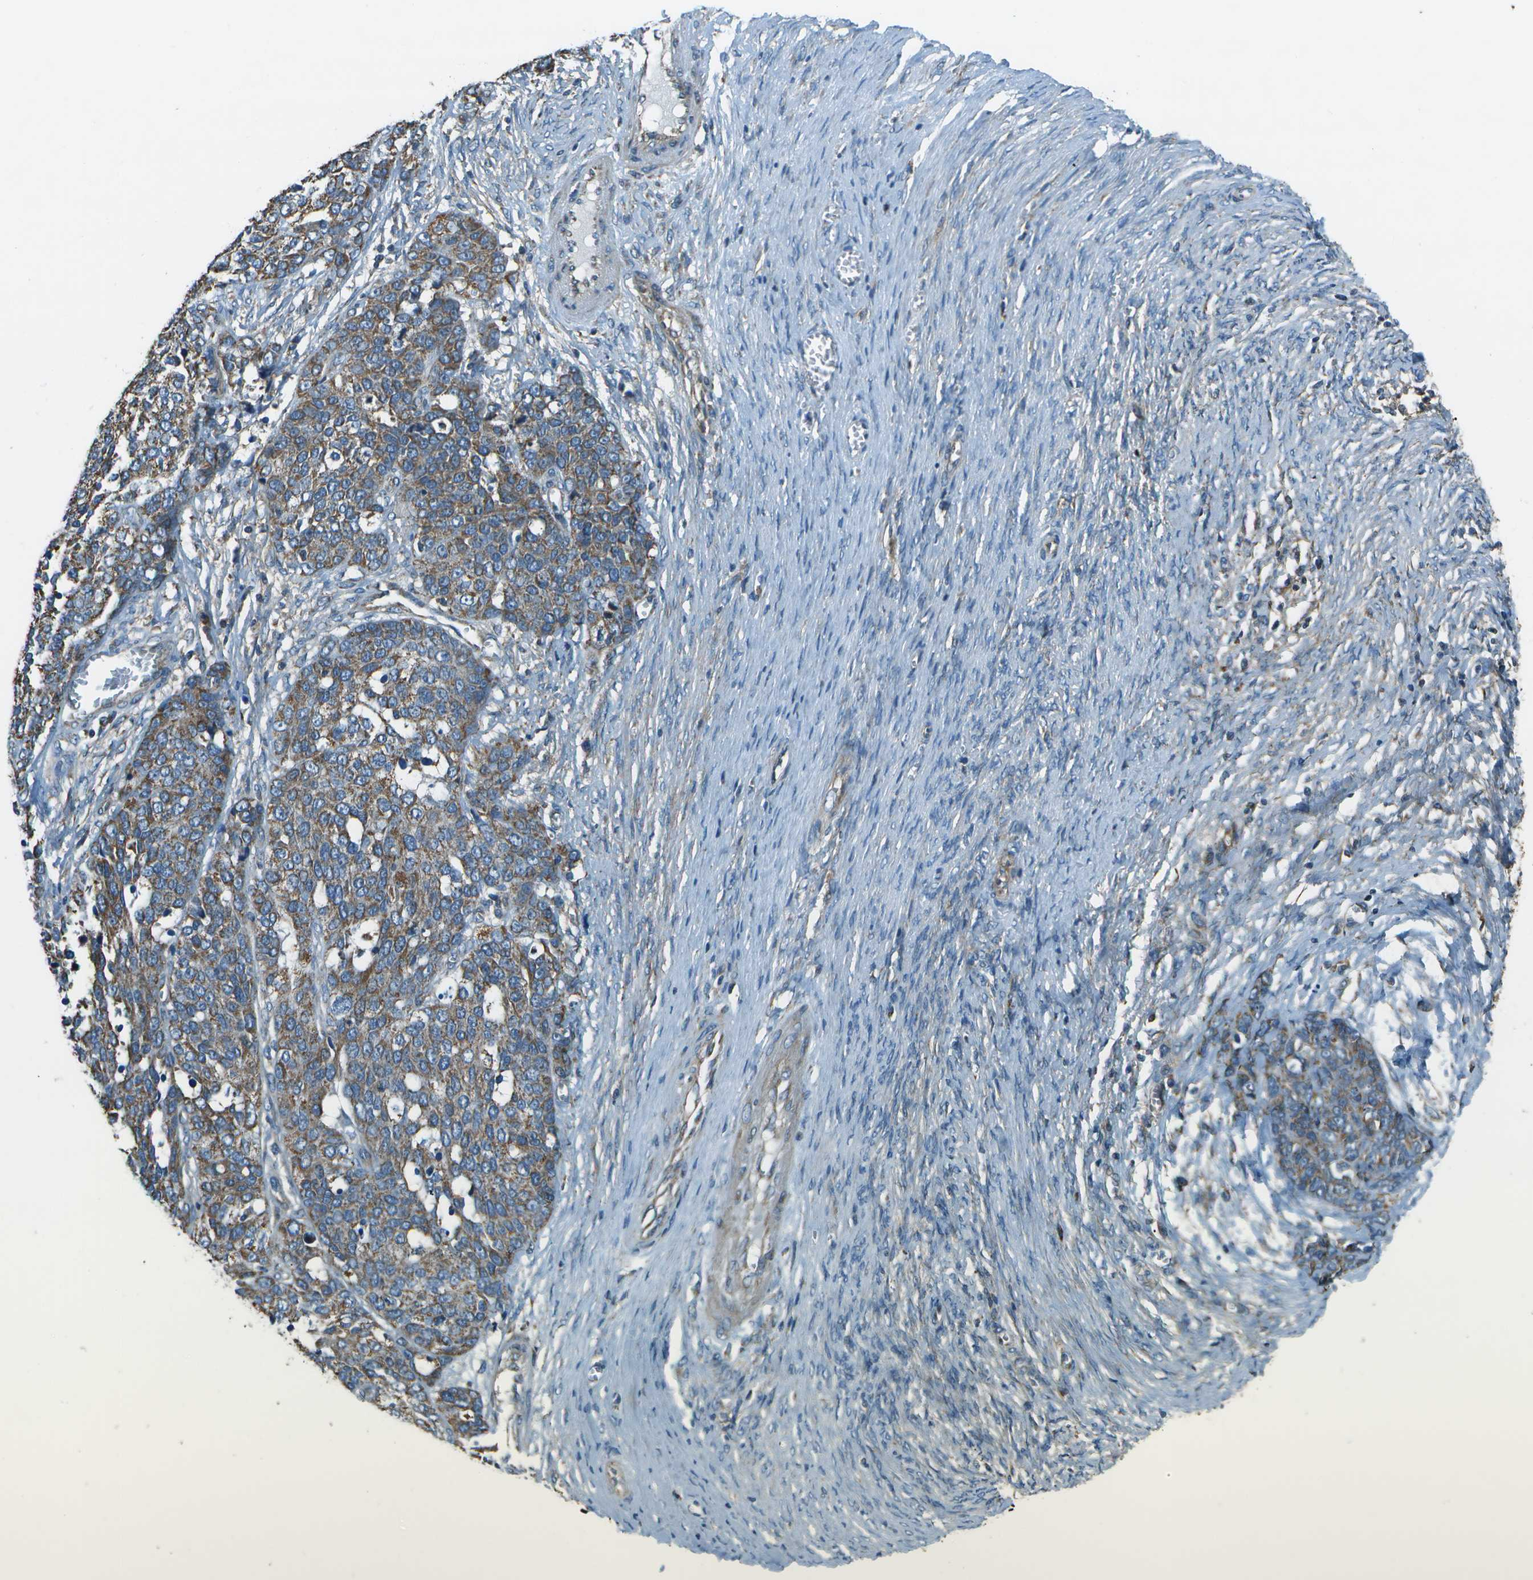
{"staining": {"intensity": "weak", "quantity": "25%-75%", "location": "cytoplasmic/membranous"}, "tissue": "ovarian cancer", "cell_type": "Tumor cells", "image_type": "cancer", "snomed": [{"axis": "morphology", "description": "Cystadenocarcinoma, serous, NOS"}, {"axis": "topography", "description": "Ovary"}], "caption": "This micrograph exhibits immunohistochemistry (IHC) staining of ovarian cancer (serous cystadenocarcinoma), with low weak cytoplasmic/membranous expression in about 25%-75% of tumor cells.", "gene": "TMEM51", "patient": {"sex": "female", "age": 44}}